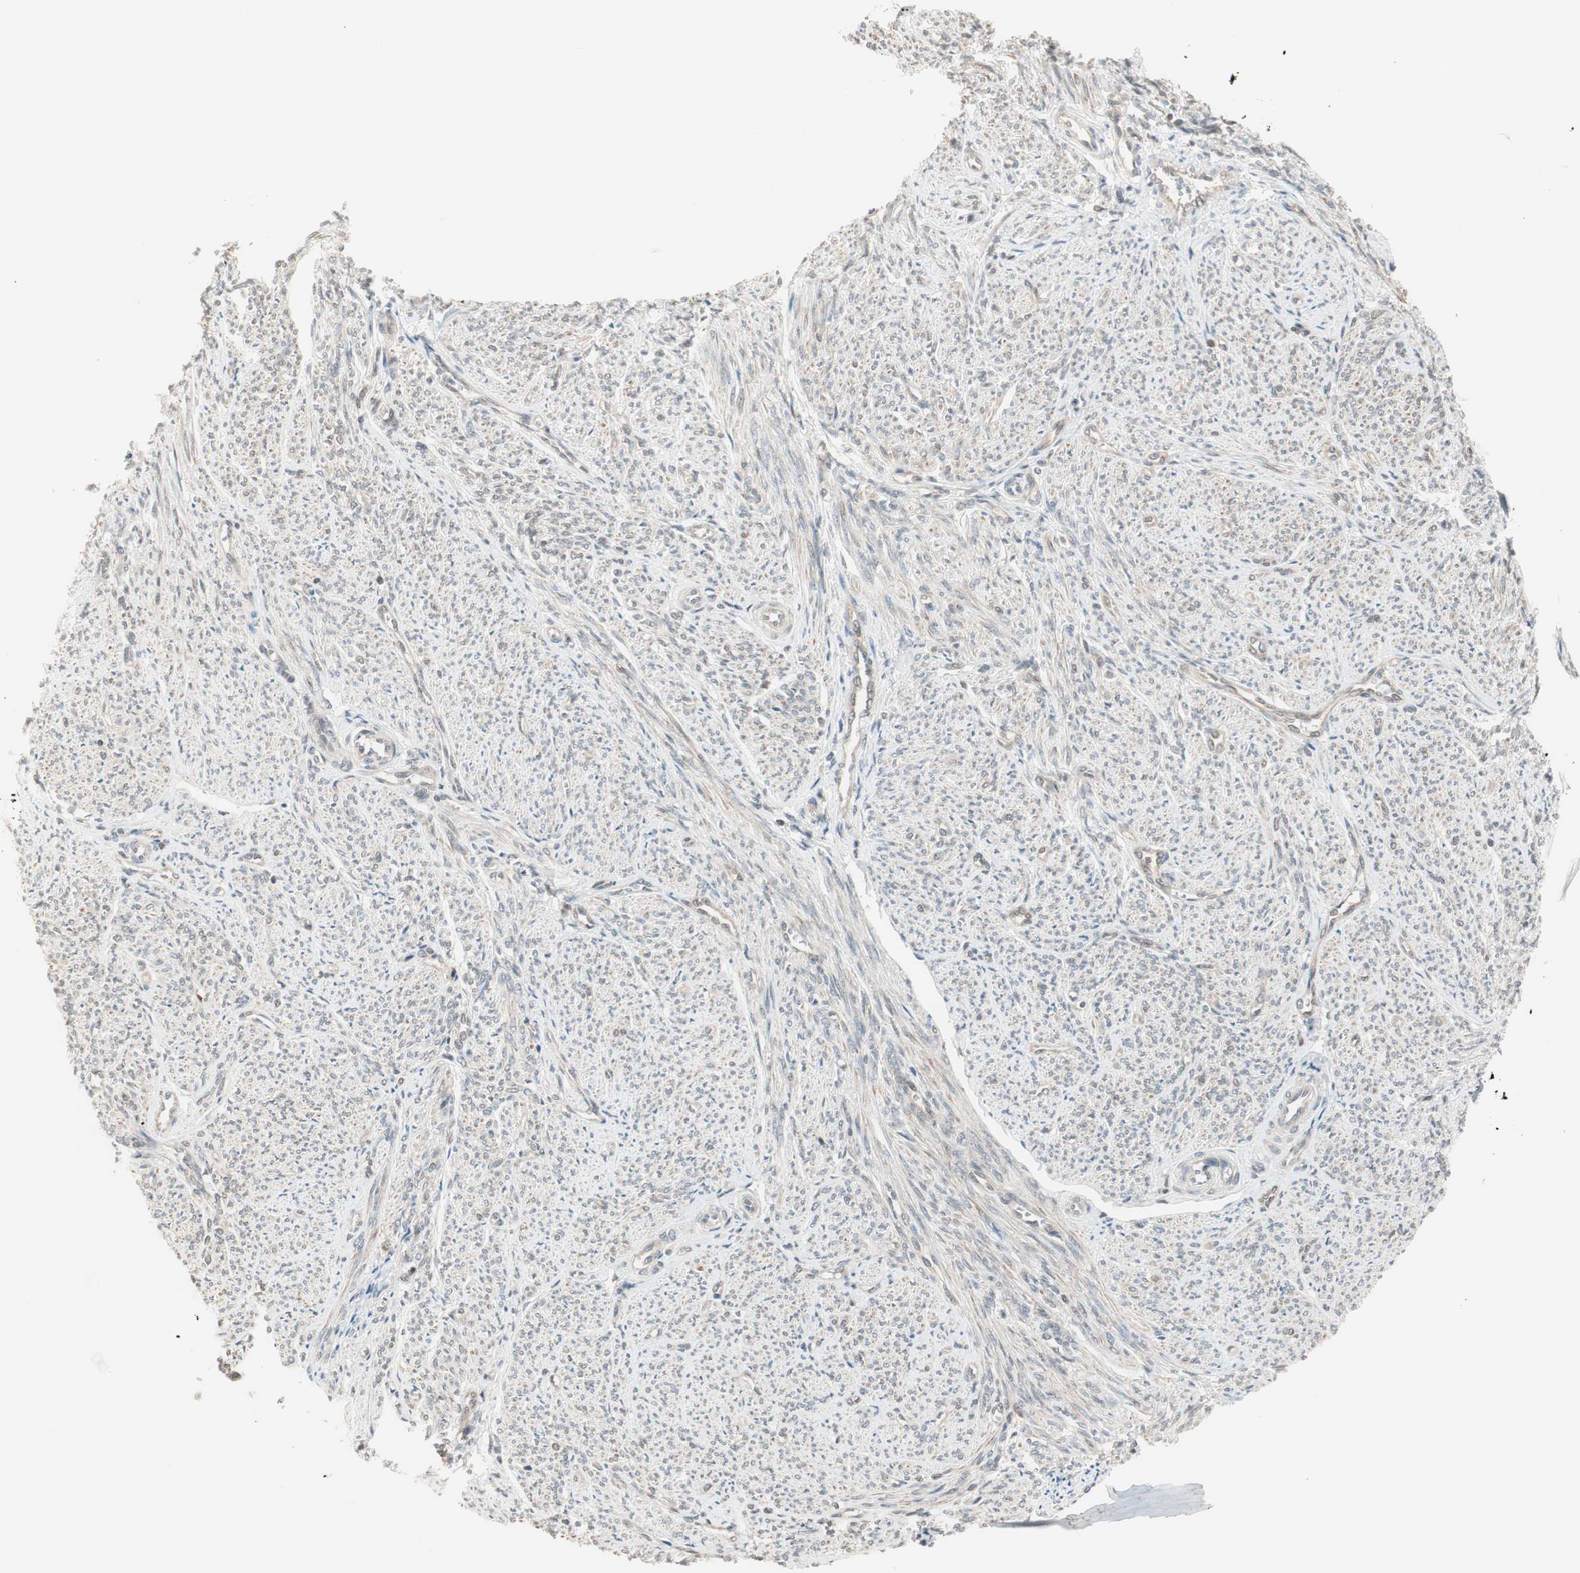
{"staining": {"intensity": "weak", "quantity": "<25%", "location": "nuclear"}, "tissue": "smooth muscle", "cell_type": "Smooth muscle cells", "image_type": "normal", "snomed": [{"axis": "morphology", "description": "Normal tissue, NOS"}, {"axis": "topography", "description": "Smooth muscle"}], "caption": "DAB immunohistochemical staining of benign smooth muscle reveals no significant staining in smooth muscle cells. (DAB IHC with hematoxylin counter stain).", "gene": "UBE2I", "patient": {"sex": "female", "age": 65}}